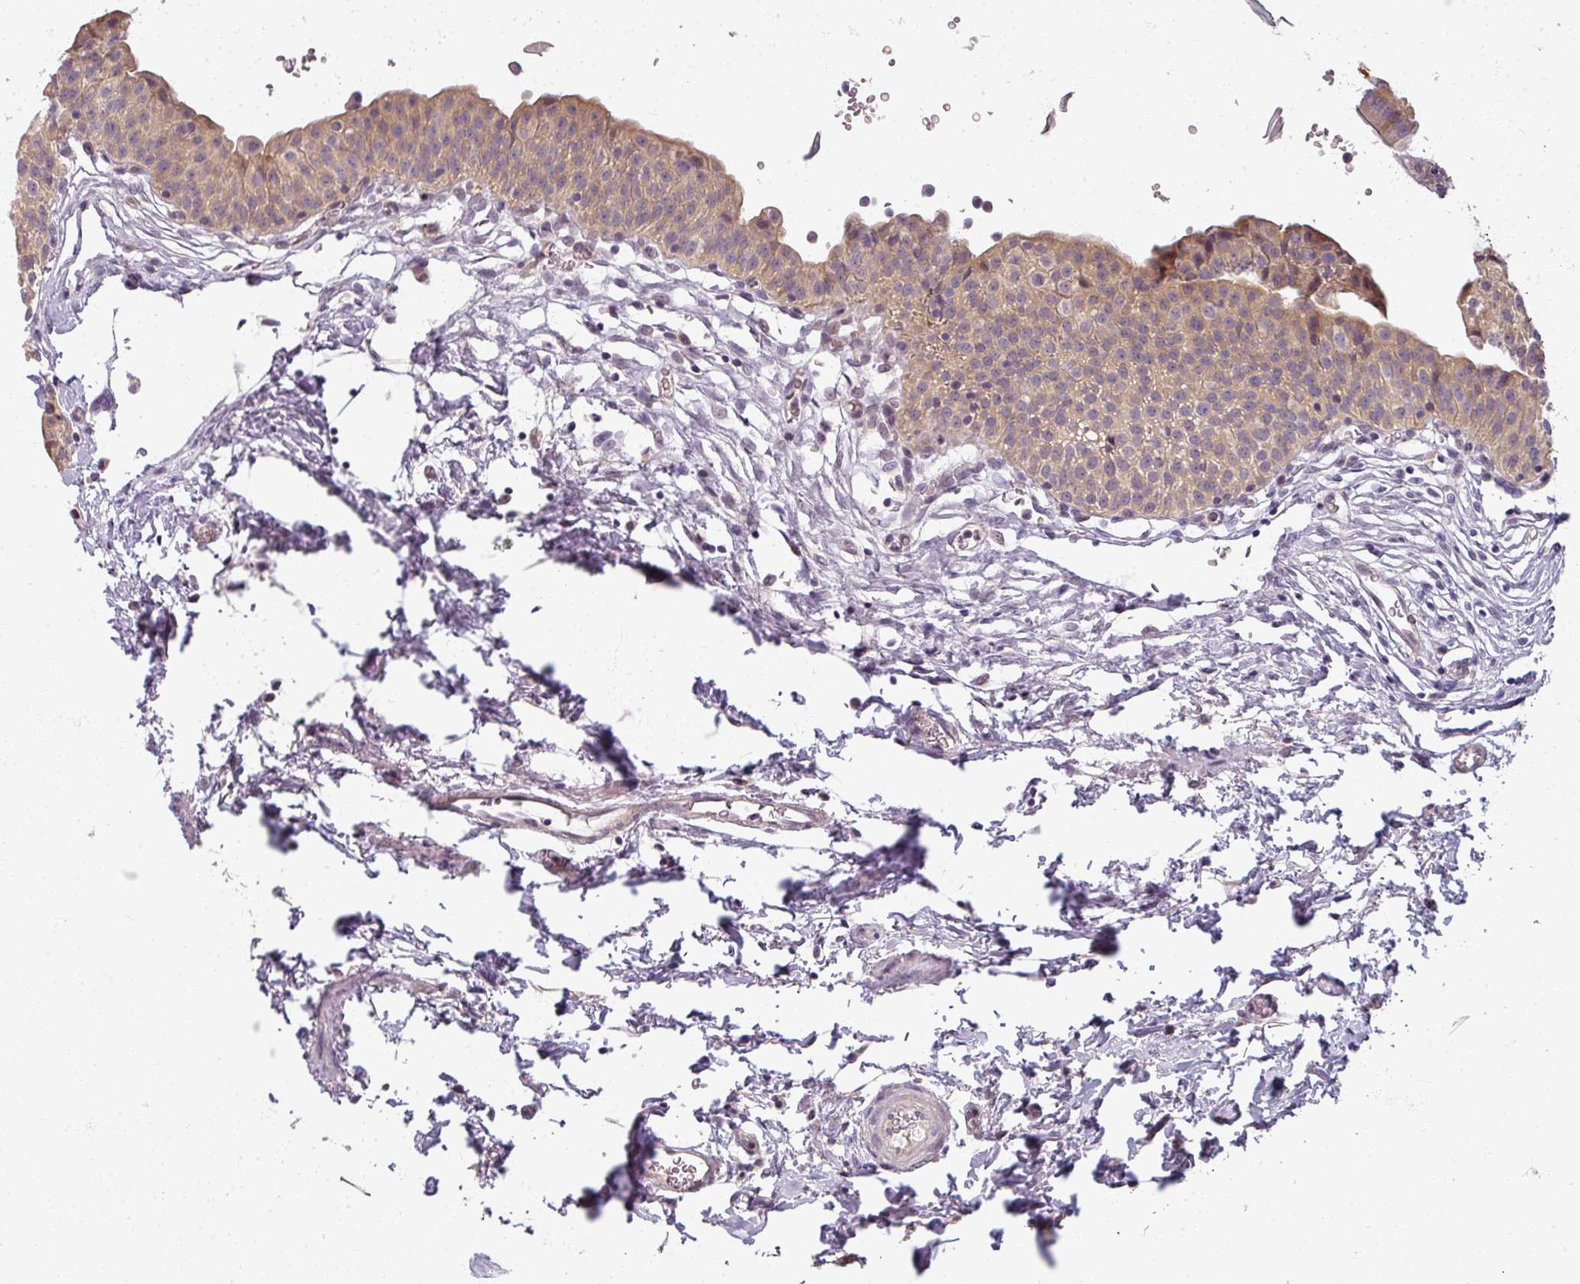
{"staining": {"intensity": "weak", "quantity": "25%-75%", "location": "cytoplasmic/membranous,nuclear"}, "tissue": "urinary bladder", "cell_type": "Urothelial cells", "image_type": "normal", "snomed": [{"axis": "morphology", "description": "Normal tissue, NOS"}, {"axis": "topography", "description": "Urinary bladder"}, {"axis": "topography", "description": "Peripheral nerve tissue"}], "caption": "Immunohistochemistry (IHC) of unremarkable human urinary bladder demonstrates low levels of weak cytoplasmic/membranous,nuclear expression in about 25%-75% of urothelial cells.", "gene": "MYMK", "patient": {"sex": "male", "age": 55}}